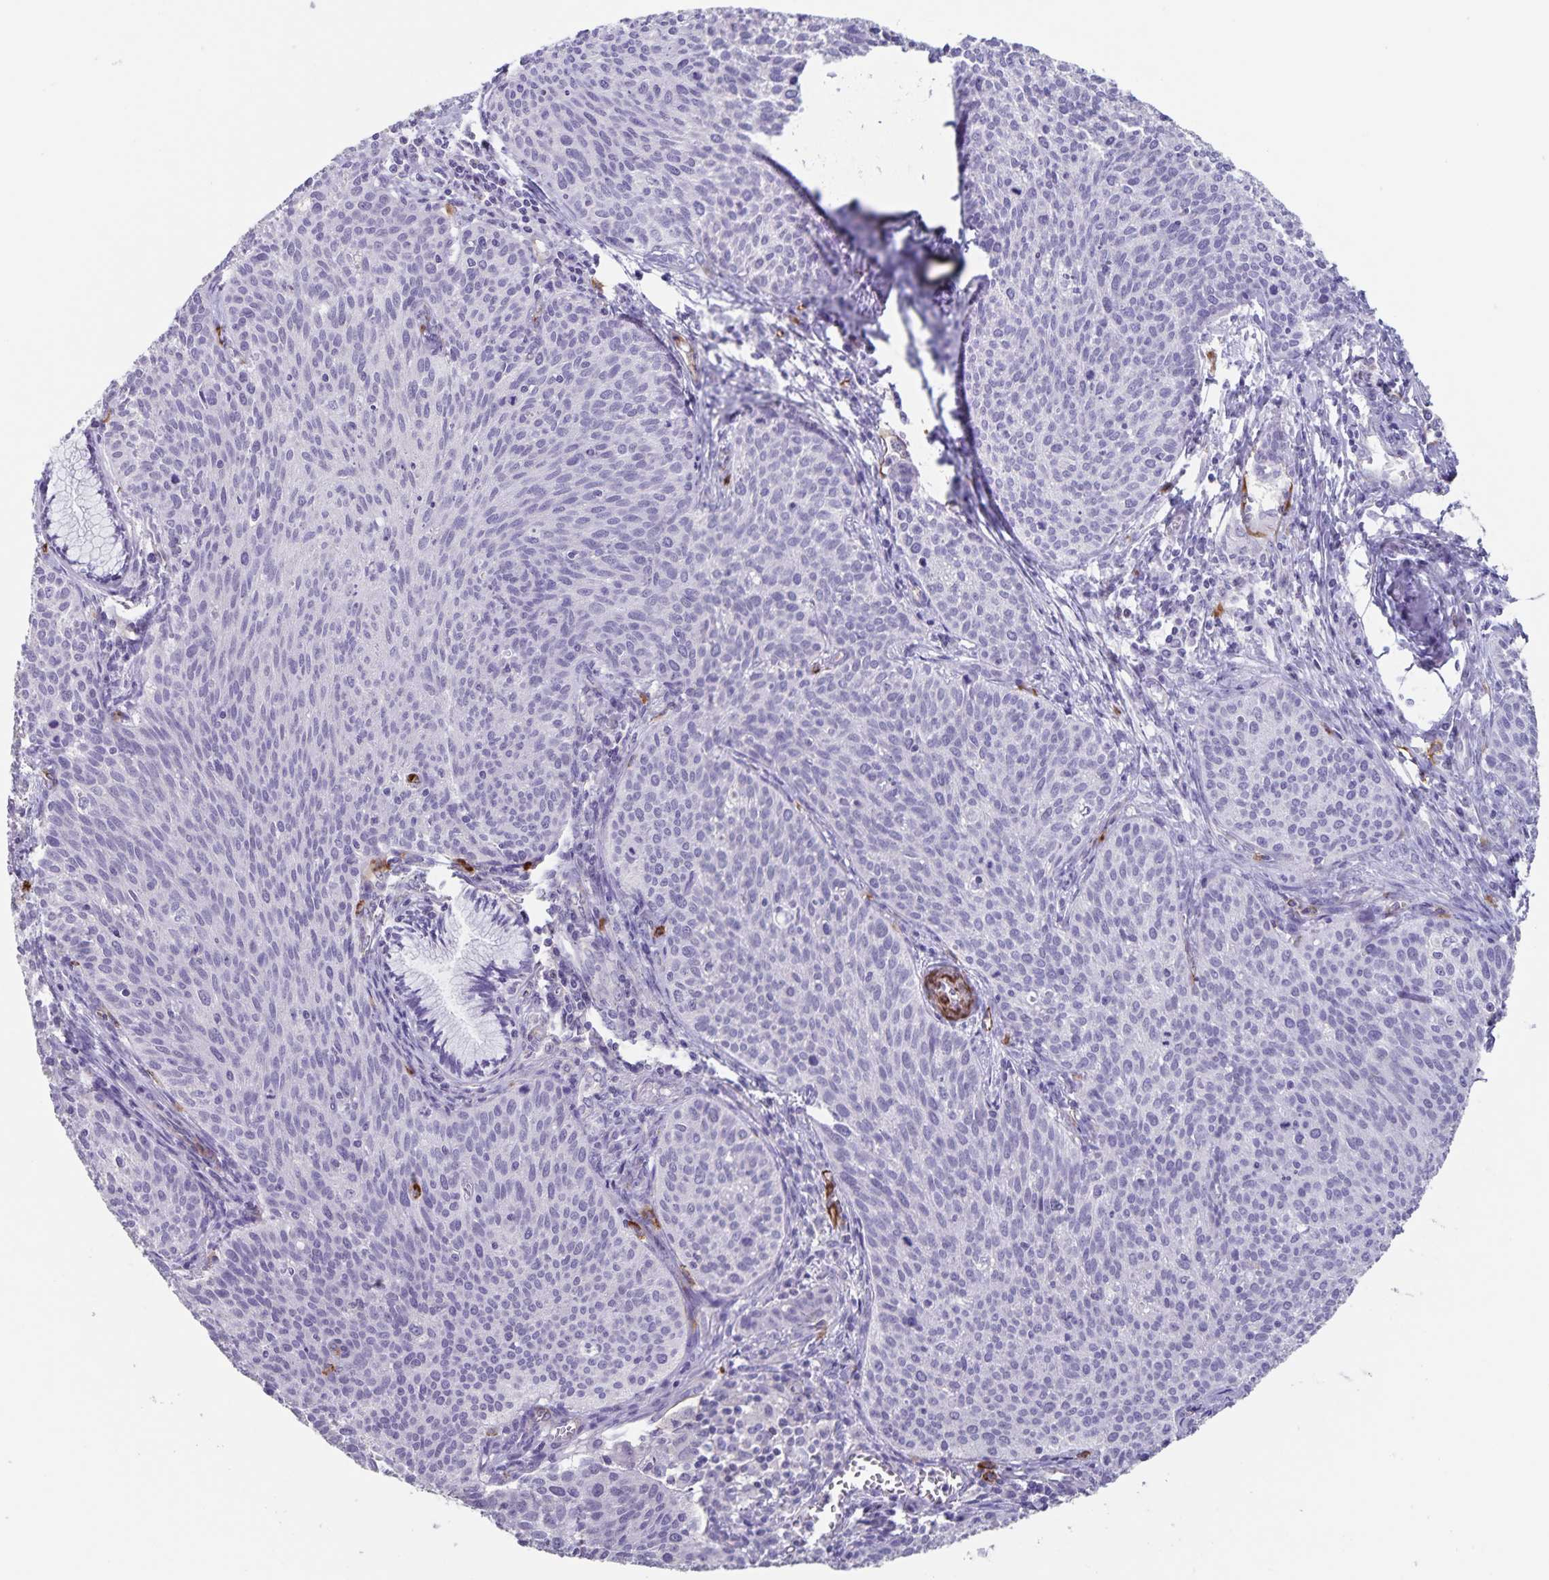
{"staining": {"intensity": "negative", "quantity": "none", "location": "none"}, "tissue": "cervical cancer", "cell_type": "Tumor cells", "image_type": "cancer", "snomed": [{"axis": "morphology", "description": "Squamous cell carcinoma, NOS"}, {"axis": "topography", "description": "Cervix"}], "caption": "DAB immunohistochemical staining of human cervical cancer shows no significant staining in tumor cells. (DAB immunohistochemistry with hematoxylin counter stain).", "gene": "SYNM", "patient": {"sex": "female", "age": 38}}